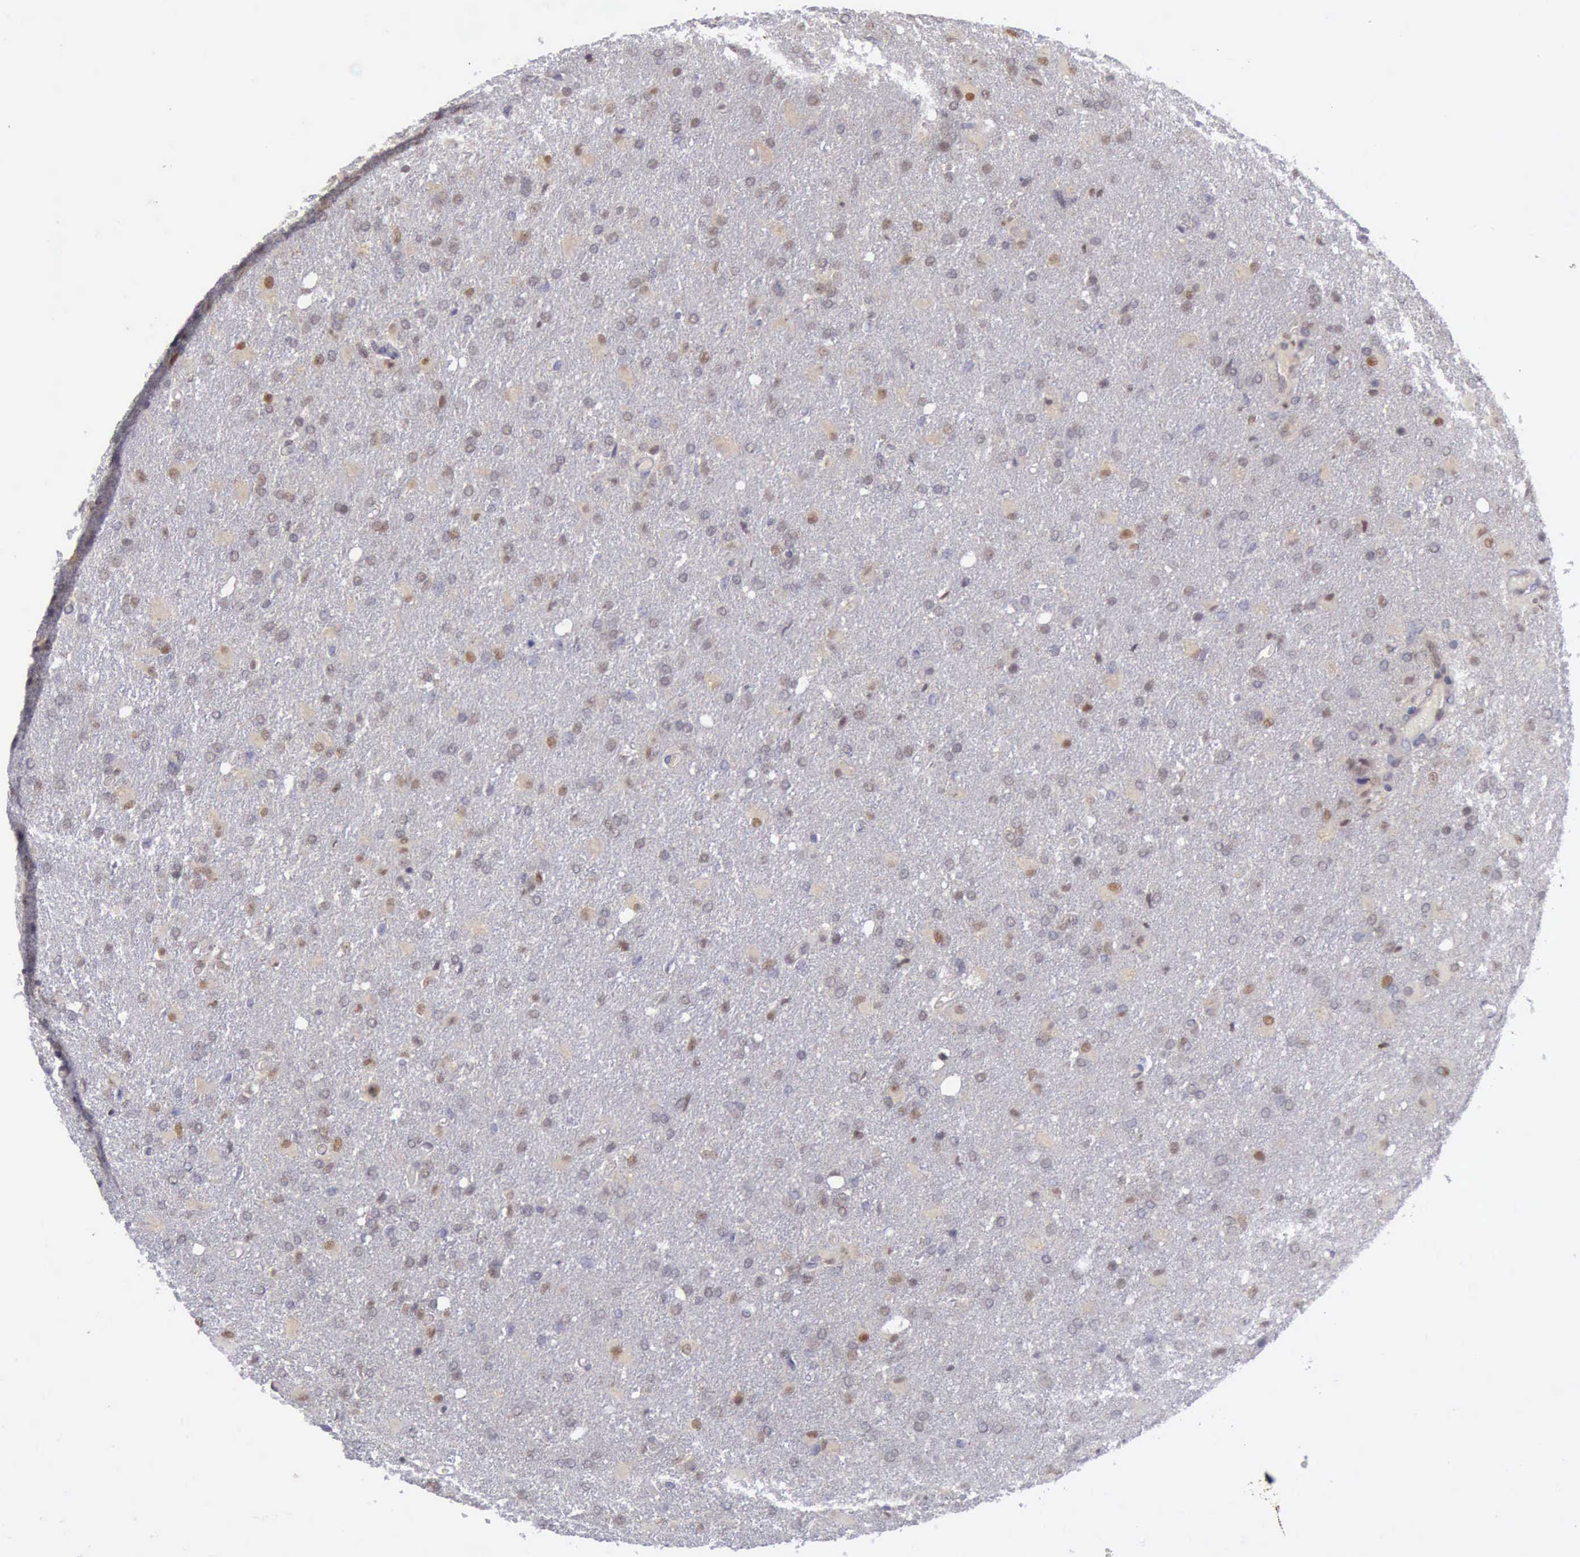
{"staining": {"intensity": "moderate", "quantity": "<25%", "location": "cytoplasmic/membranous,nuclear"}, "tissue": "glioma", "cell_type": "Tumor cells", "image_type": "cancer", "snomed": [{"axis": "morphology", "description": "Glioma, malignant, High grade"}, {"axis": "topography", "description": "Brain"}], "caption": "Glioma stained with a protein marker exhibits moderate staining in tumor cells.", "gene": "ARNT2", "patient": {"sex": "male", "age": 68}}